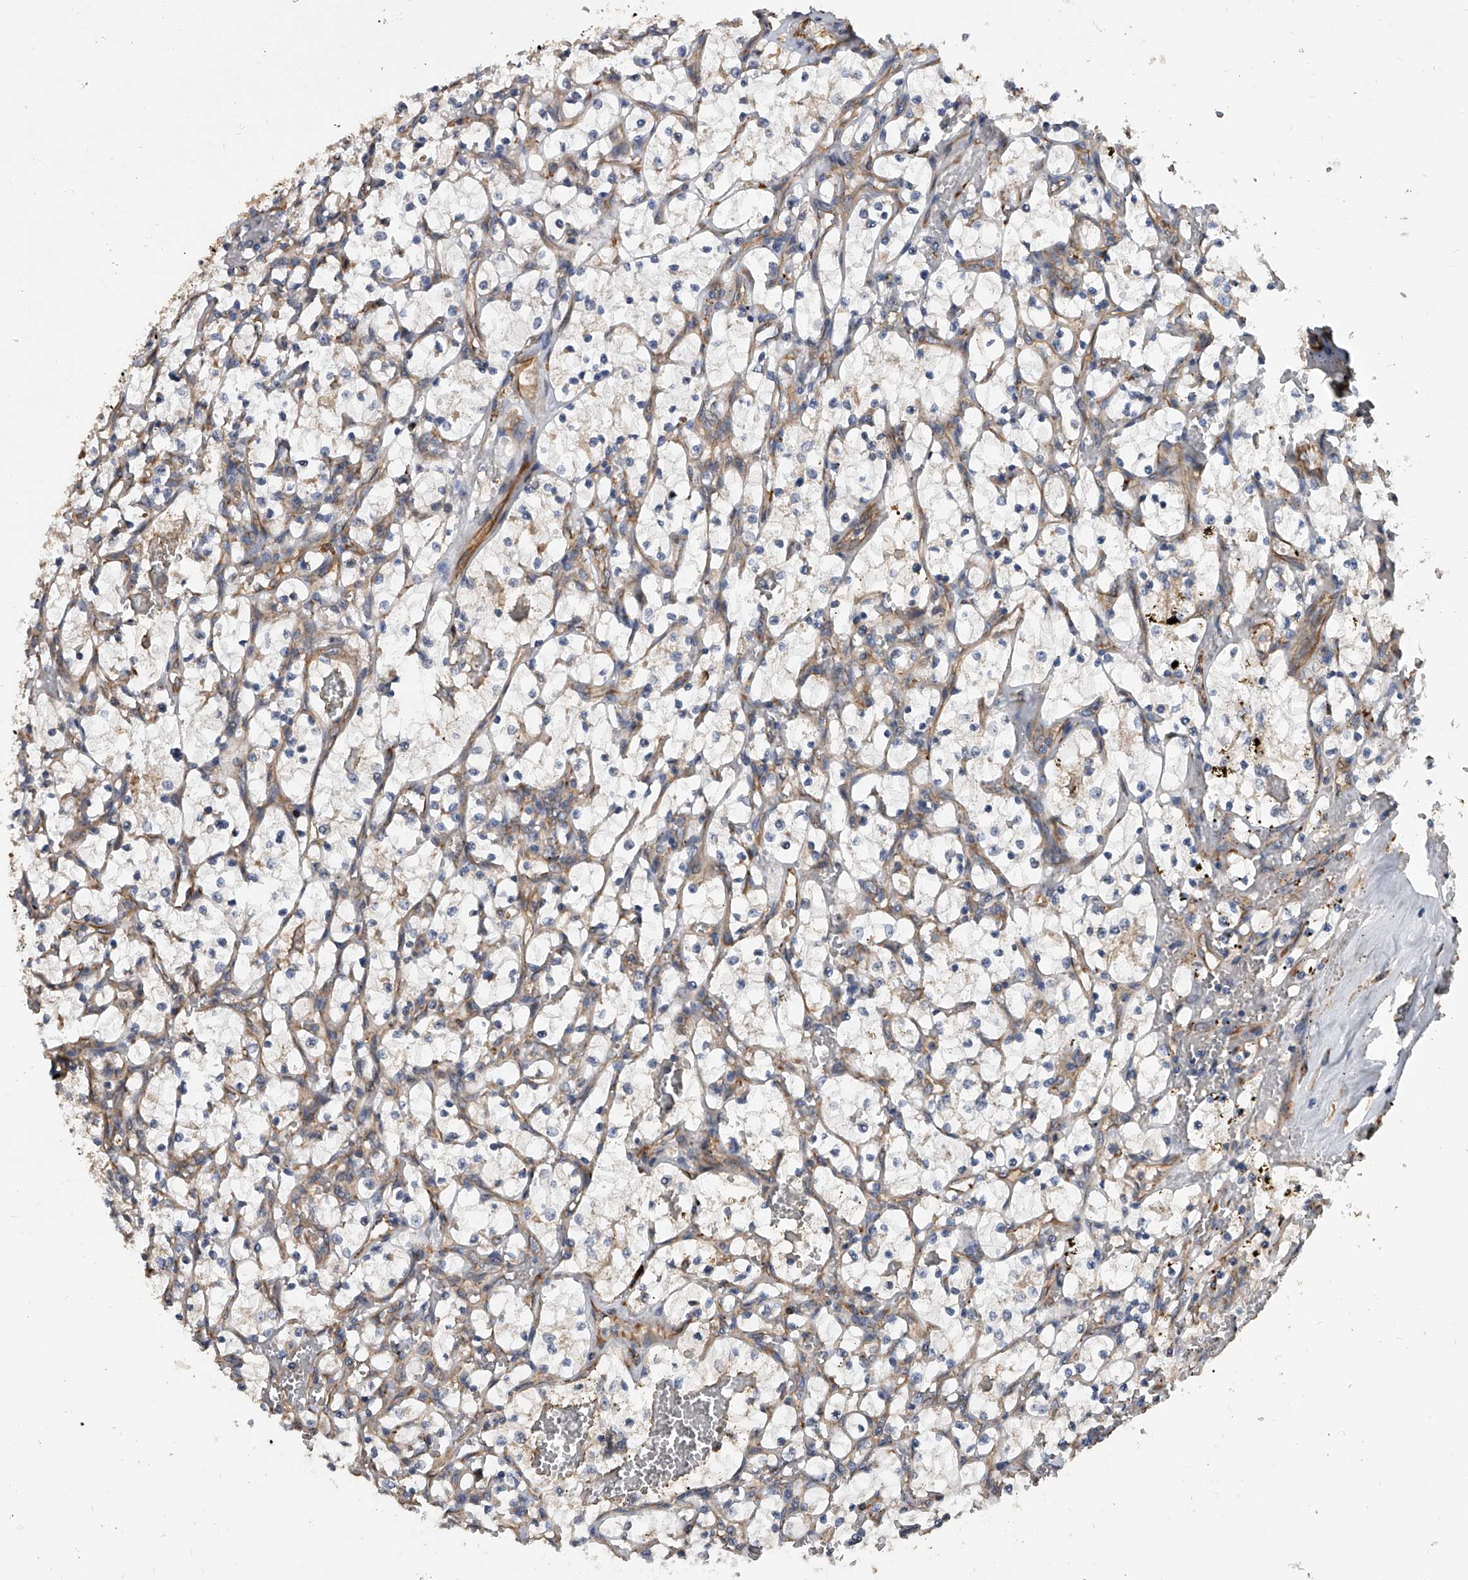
{"staining": {"intensity": "negative", "quantity": "none", "location": "none"}, "tissue": "renal cancer", "cell_type": "Tumor cells", "image_type": "cancer", "snomed": [{"axis": "morphology", "description": "Adenocarcinoma, NOS"}, {"axis": "topography", "description": "Kidney"}], "caption": "Human adenocarcinoma (renal) stained for a protein using immunohistochemistry (IHC) shows no staining in tumor cells.", "gene": "EXOC4", "patient": {"sex": "female", "age": 69}}